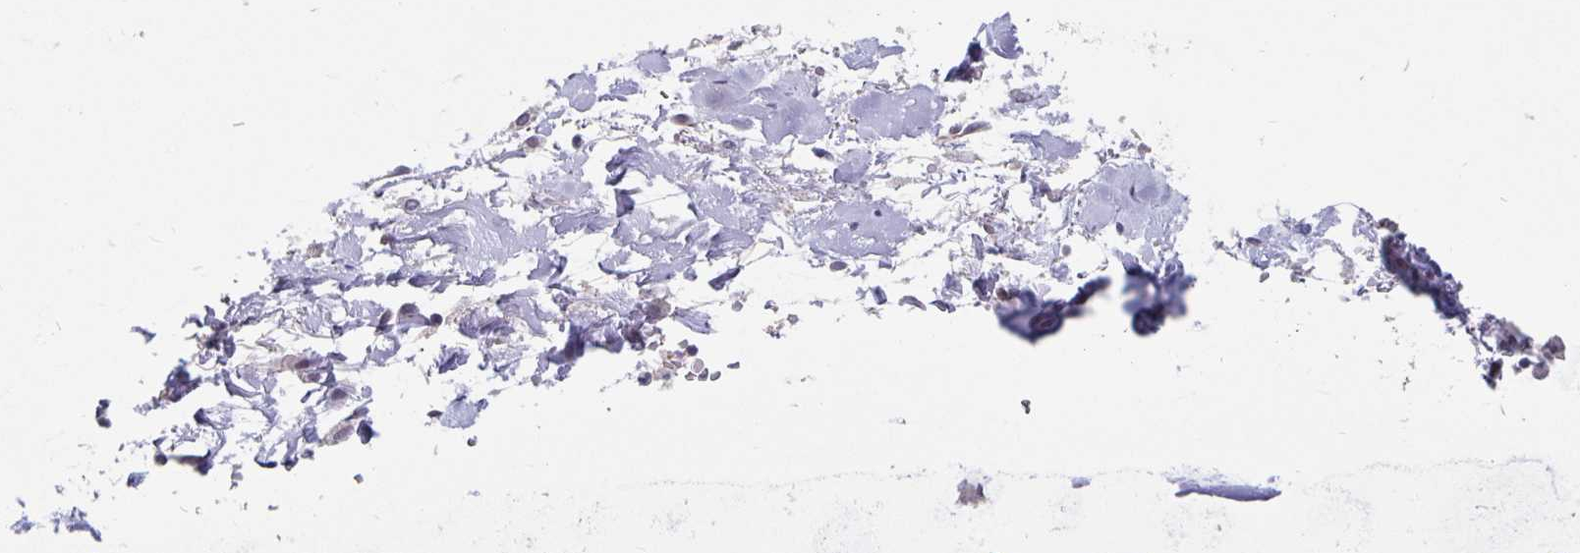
{"staining": {"intensity": "negative", "quantity": "none", "location": "none"}, "tissue": "soft tissue", "cell_type": "Fibroblasts", "image_type": "normal", "snomed": [{"axis": "morphology", "description": "Normal tissue, NOS"}, {"axis": "topography", "description": "Cartilage tissue"}, {"axis": "topography", "description": "Nasopharynx"}, {"axis": "topography", "description": "Thyroid gland"}], "caption": "Soft tissue stained for a protein using immunohistochemistry (IHC) exhibits no expression fibroblasts.", "gene": "BAG6", "patient": {"sex": "male", "age": 63}}